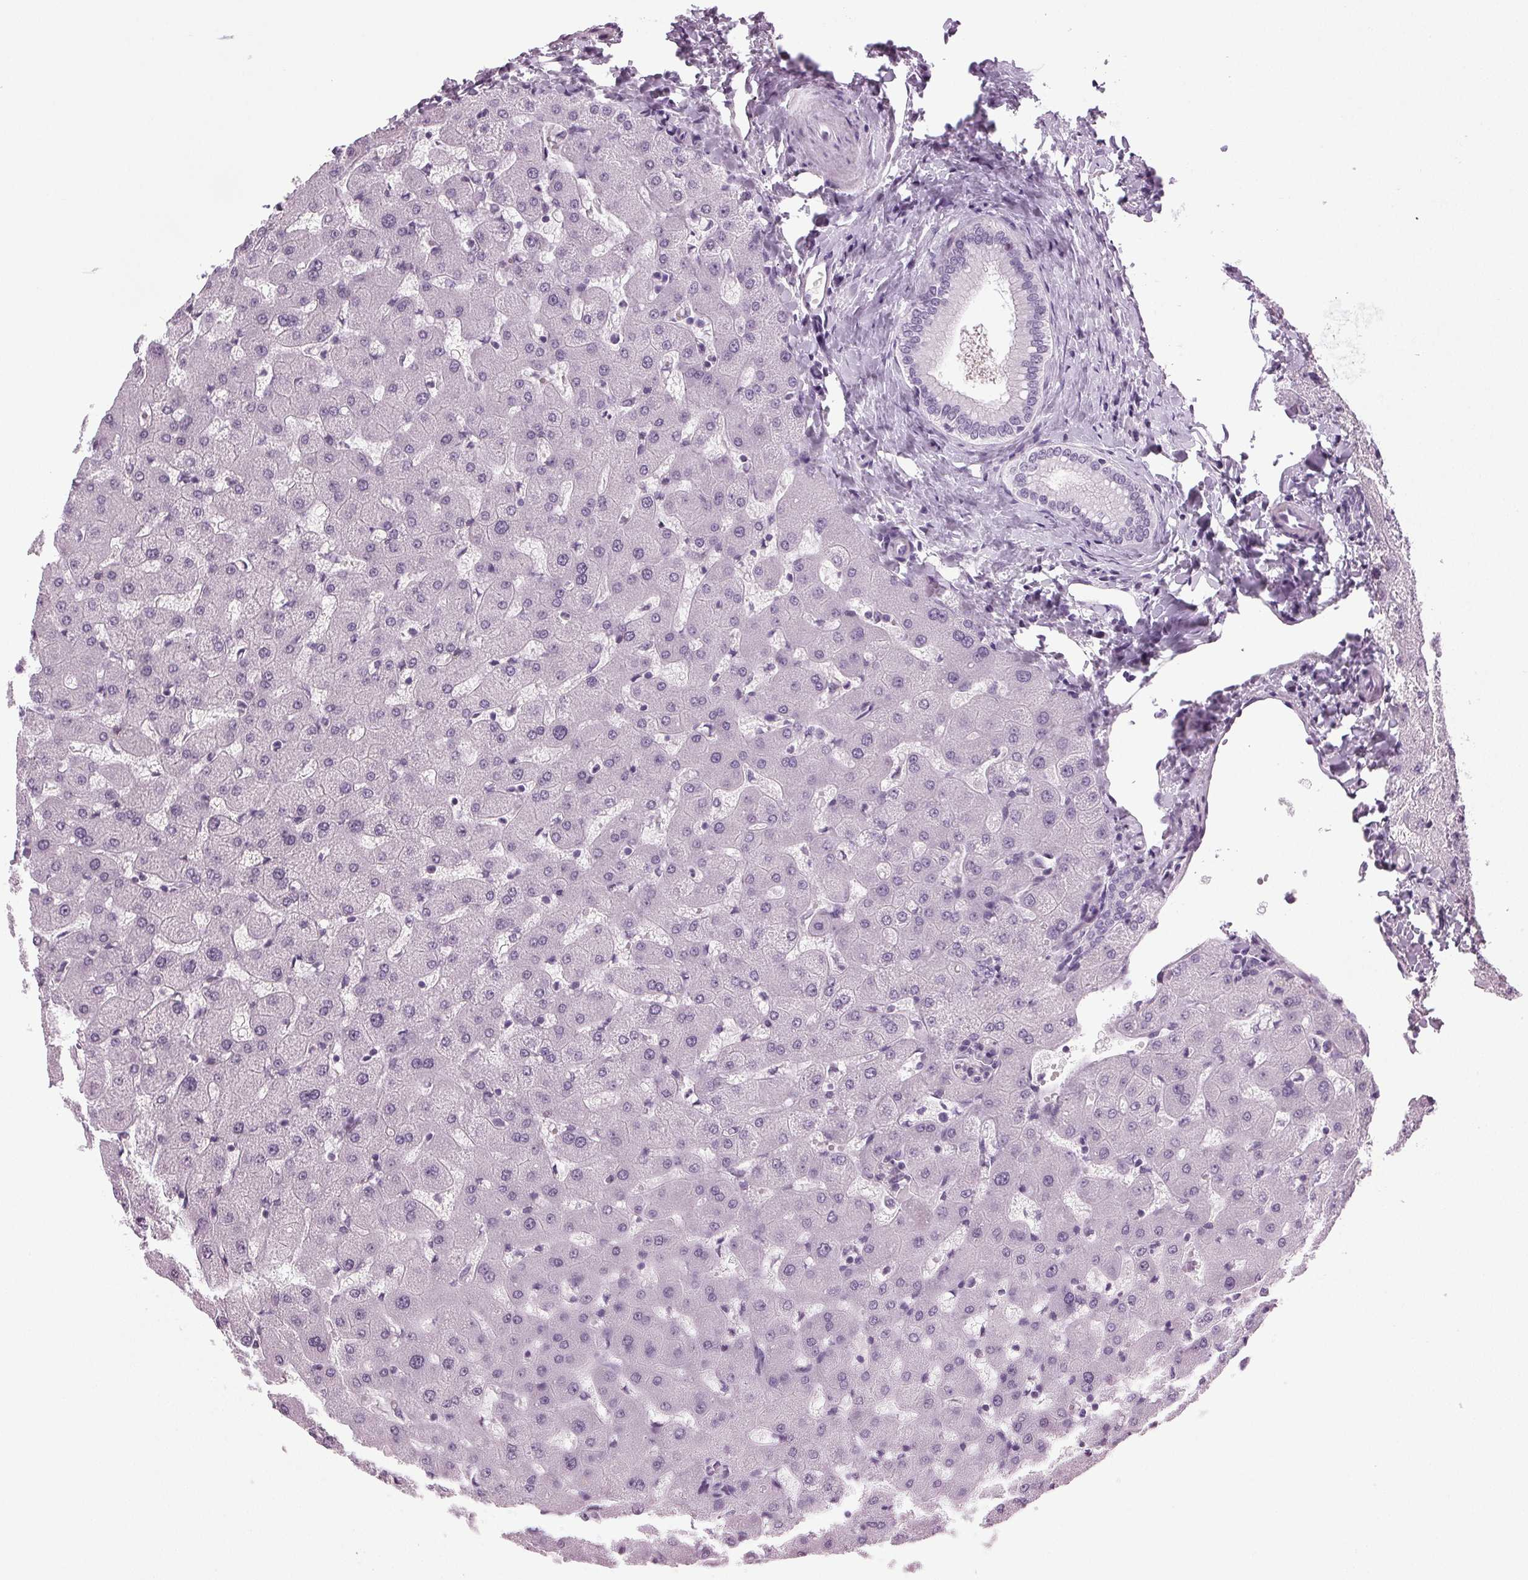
{"staining": {"intensity": "negative", "quantity": "none", "location": "none"}, "tissue": "liver", "cell_type": "Cholangiocytes", "image_type": "normal", "snomed": [{"axis": "morphology", "description": "Normal tissue, NOS"}, {"axis": "topography", "description": "Liver"}], "caption": "The histopathology image reveals no significant staining in cholangiocytes of liver.", "gene": "DNAH12", "patient": {"sex": "female", "age": 63}}